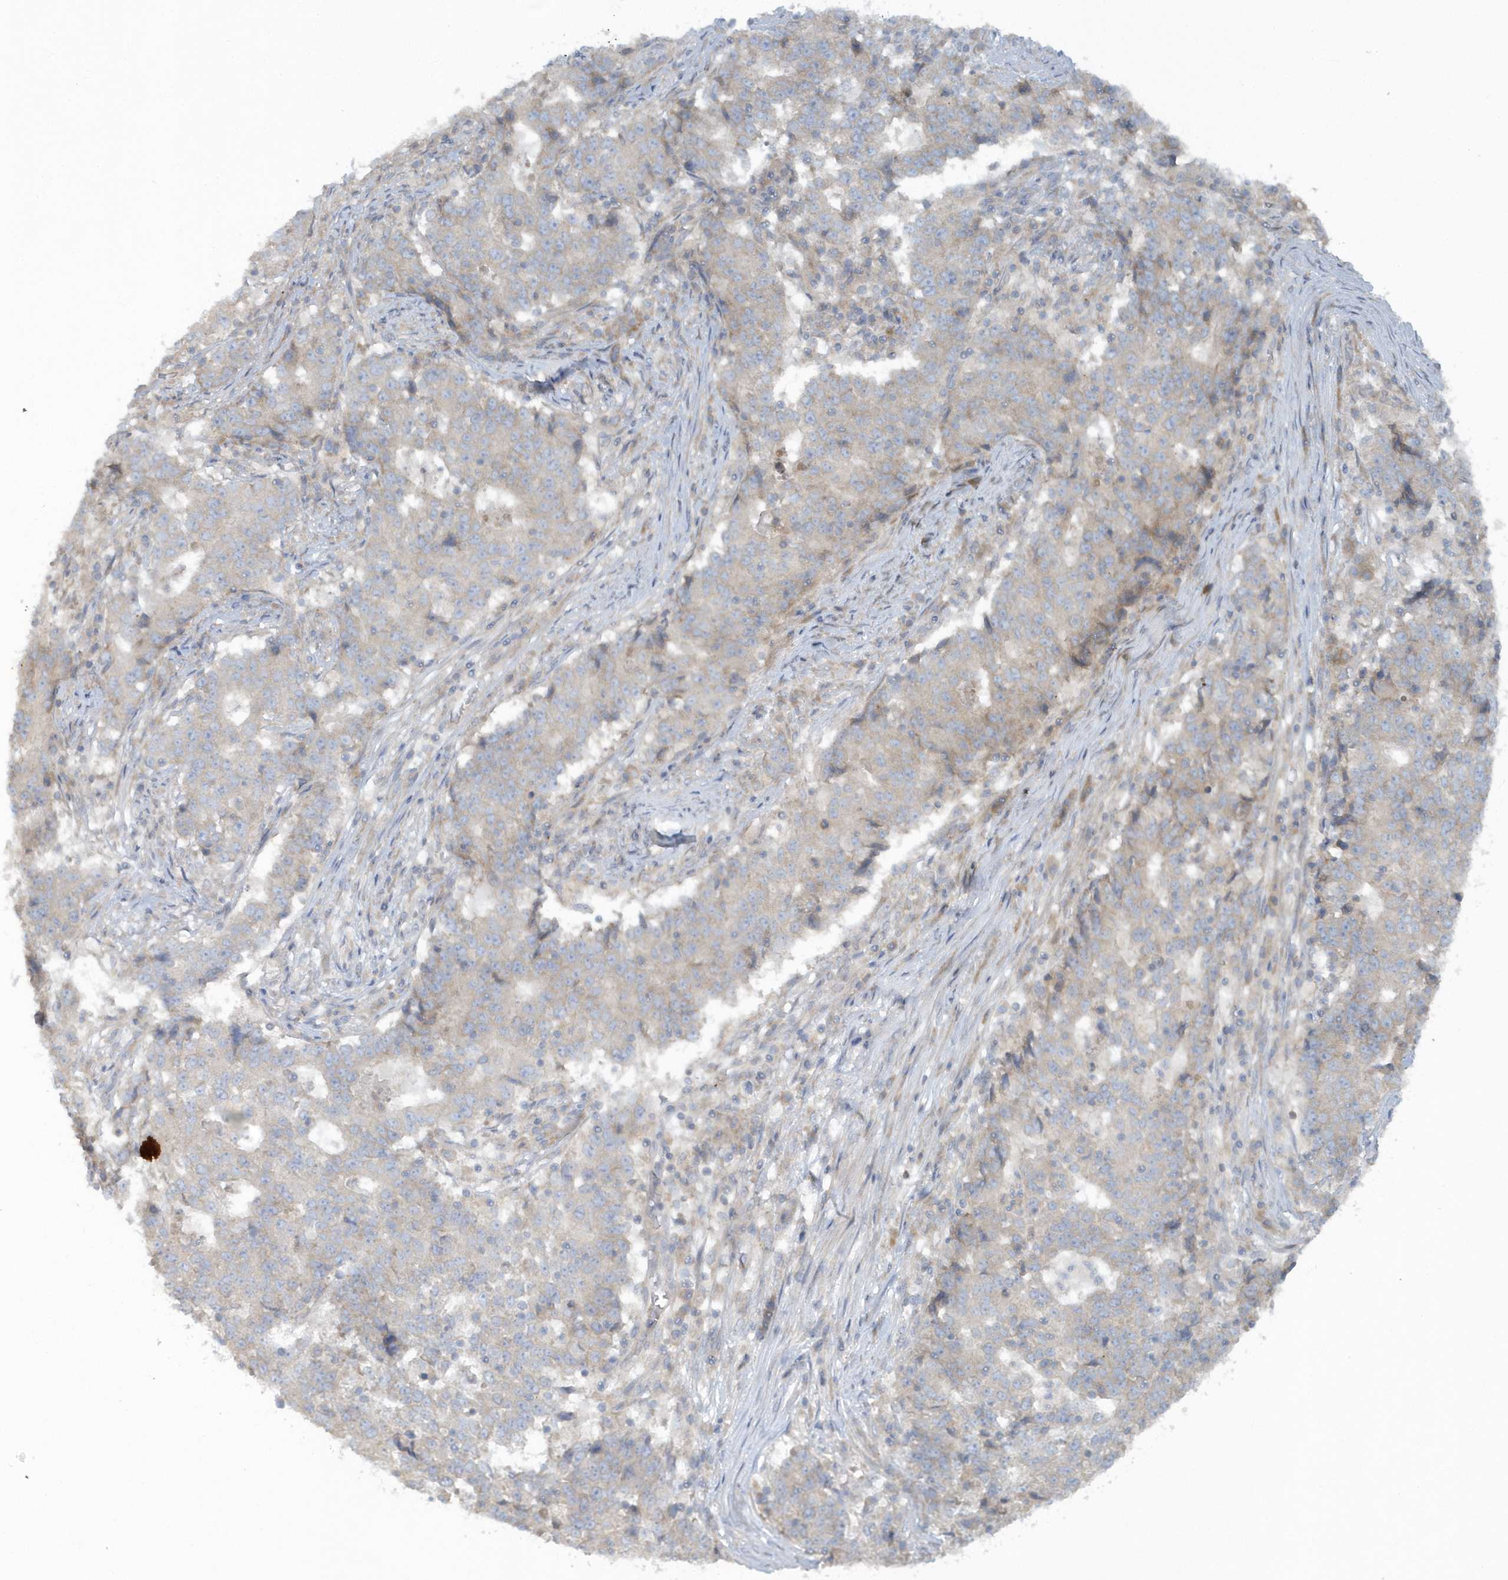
{"staining": {"intensity": "negative", "quantity": "none", "location": "none"}, "tissue": "stomach cancer", "cell_type": "Tumor cells", "image_type": "cancer", "snomed": [{"axis": "morphology", "description": "Adenocarcinoma, NOS"}, {"axis": "topography", "description": "Stomach"}], "caption": "The photomicrograph reveals no staining of tumor cells in stomach cancer. (DAB immunohistochemistry (IHC) visualized using brightfield microscopy, high magnification).", "gene": "CNOT10", "patient": {"sex": "male", "age": 59}}